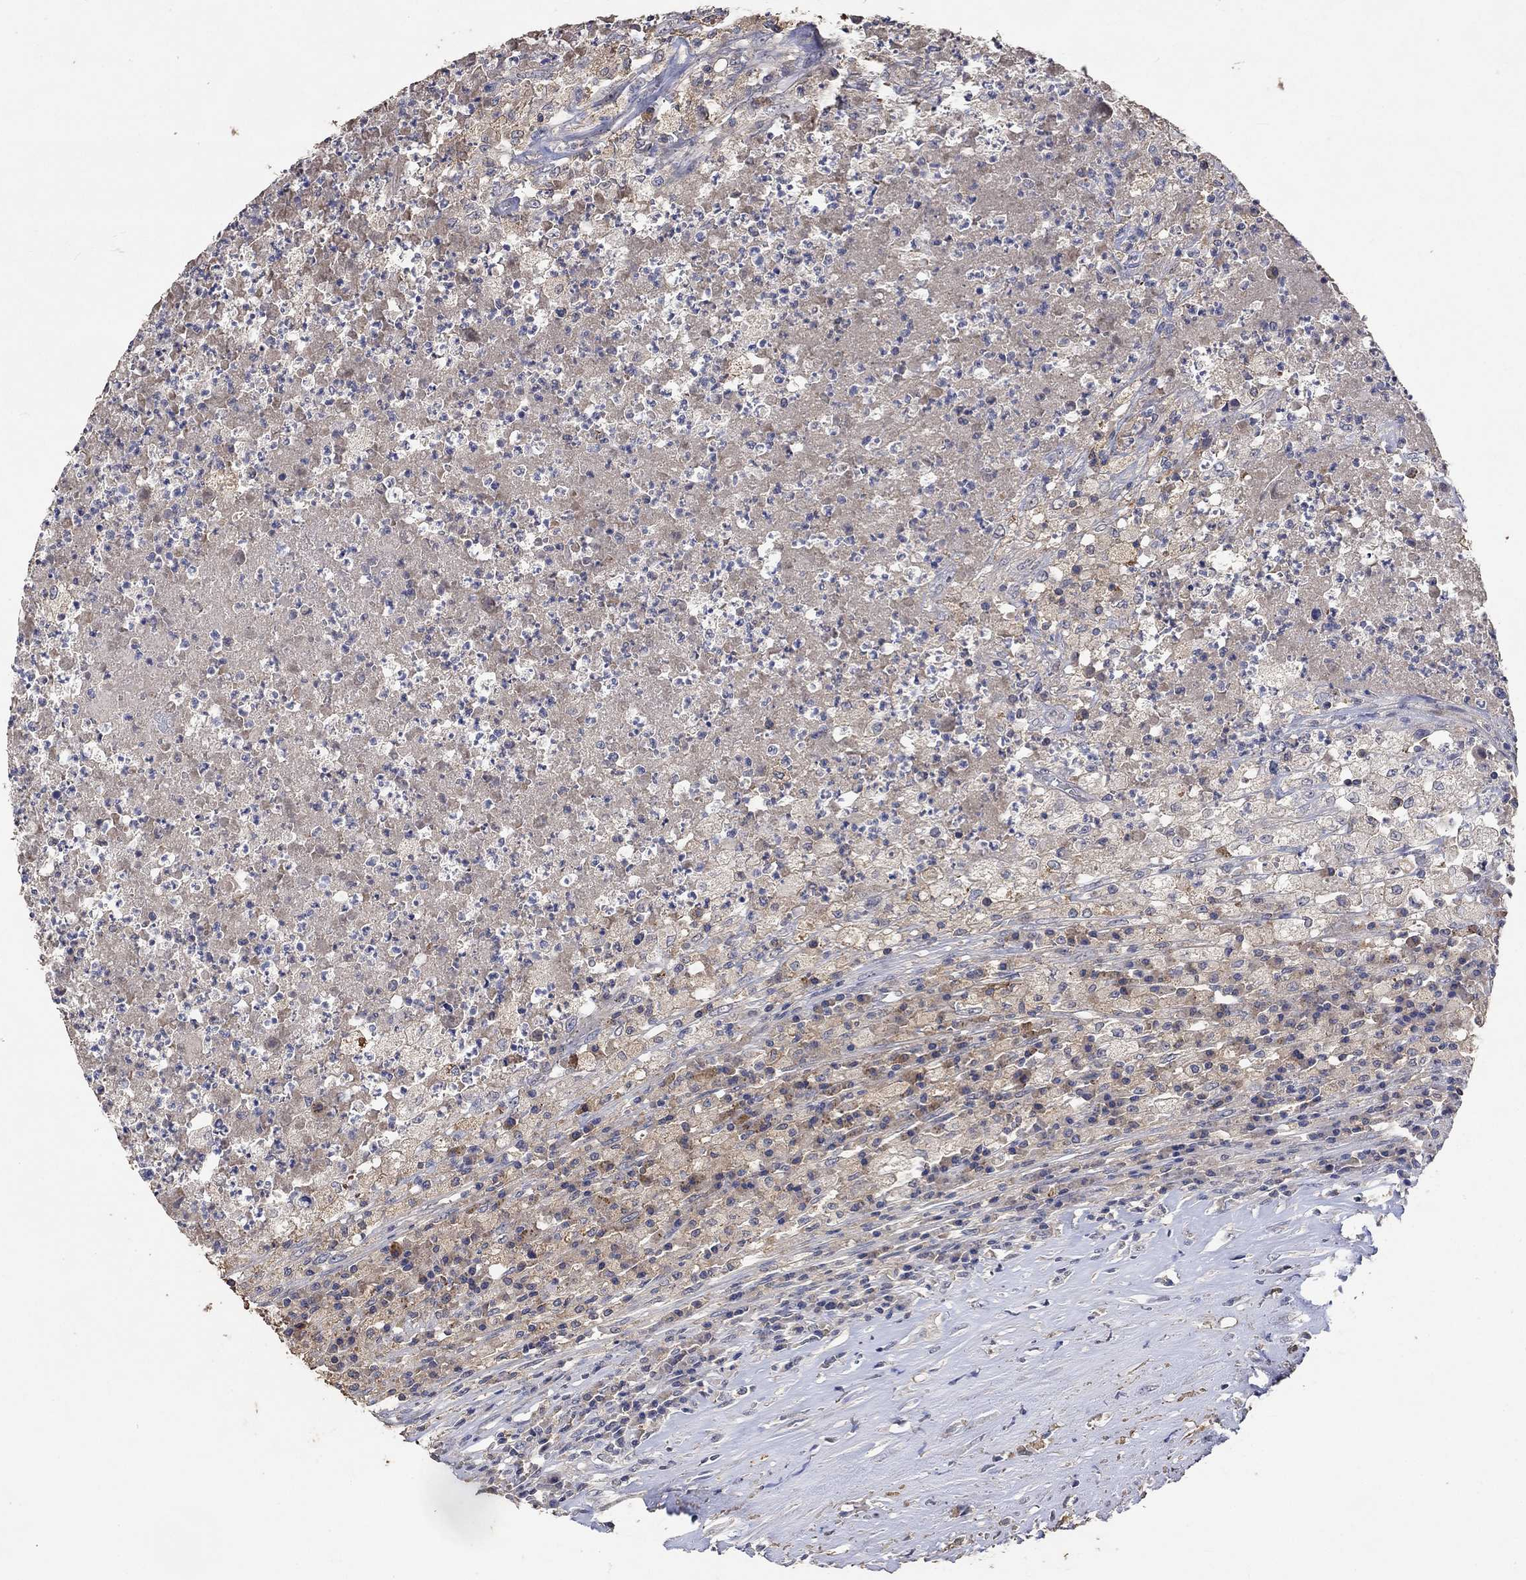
{"staining": {"intensity": "weak", "quantity": "25%-75%", "location": "cytoplasmic/membranous"}, "tissue": "testis cancer", "cell_type": "Tumor cells", "image_type": "cancer", "snomed": [{"axis": "morphology", "description": "Necrosis, NOS"}, {"axis": "morphology", "description": "Carcinoma, Embryonal, NOS"}, {"axis": "topography", "description": "Testis"}], "caption": "High-magnification brightfield microscopy of embryonal carcinoma (testis) stained with DAB (3,3'-diaminobenzidine) (brown) and counterstained with hematoxylin (blue). tumor cells exhibit weak cytoplasmic/membranous expression is appreciated in about25%-75% of cells.", "gene": "PTPN20", "patient": {"sex": "male", "age": 19}}